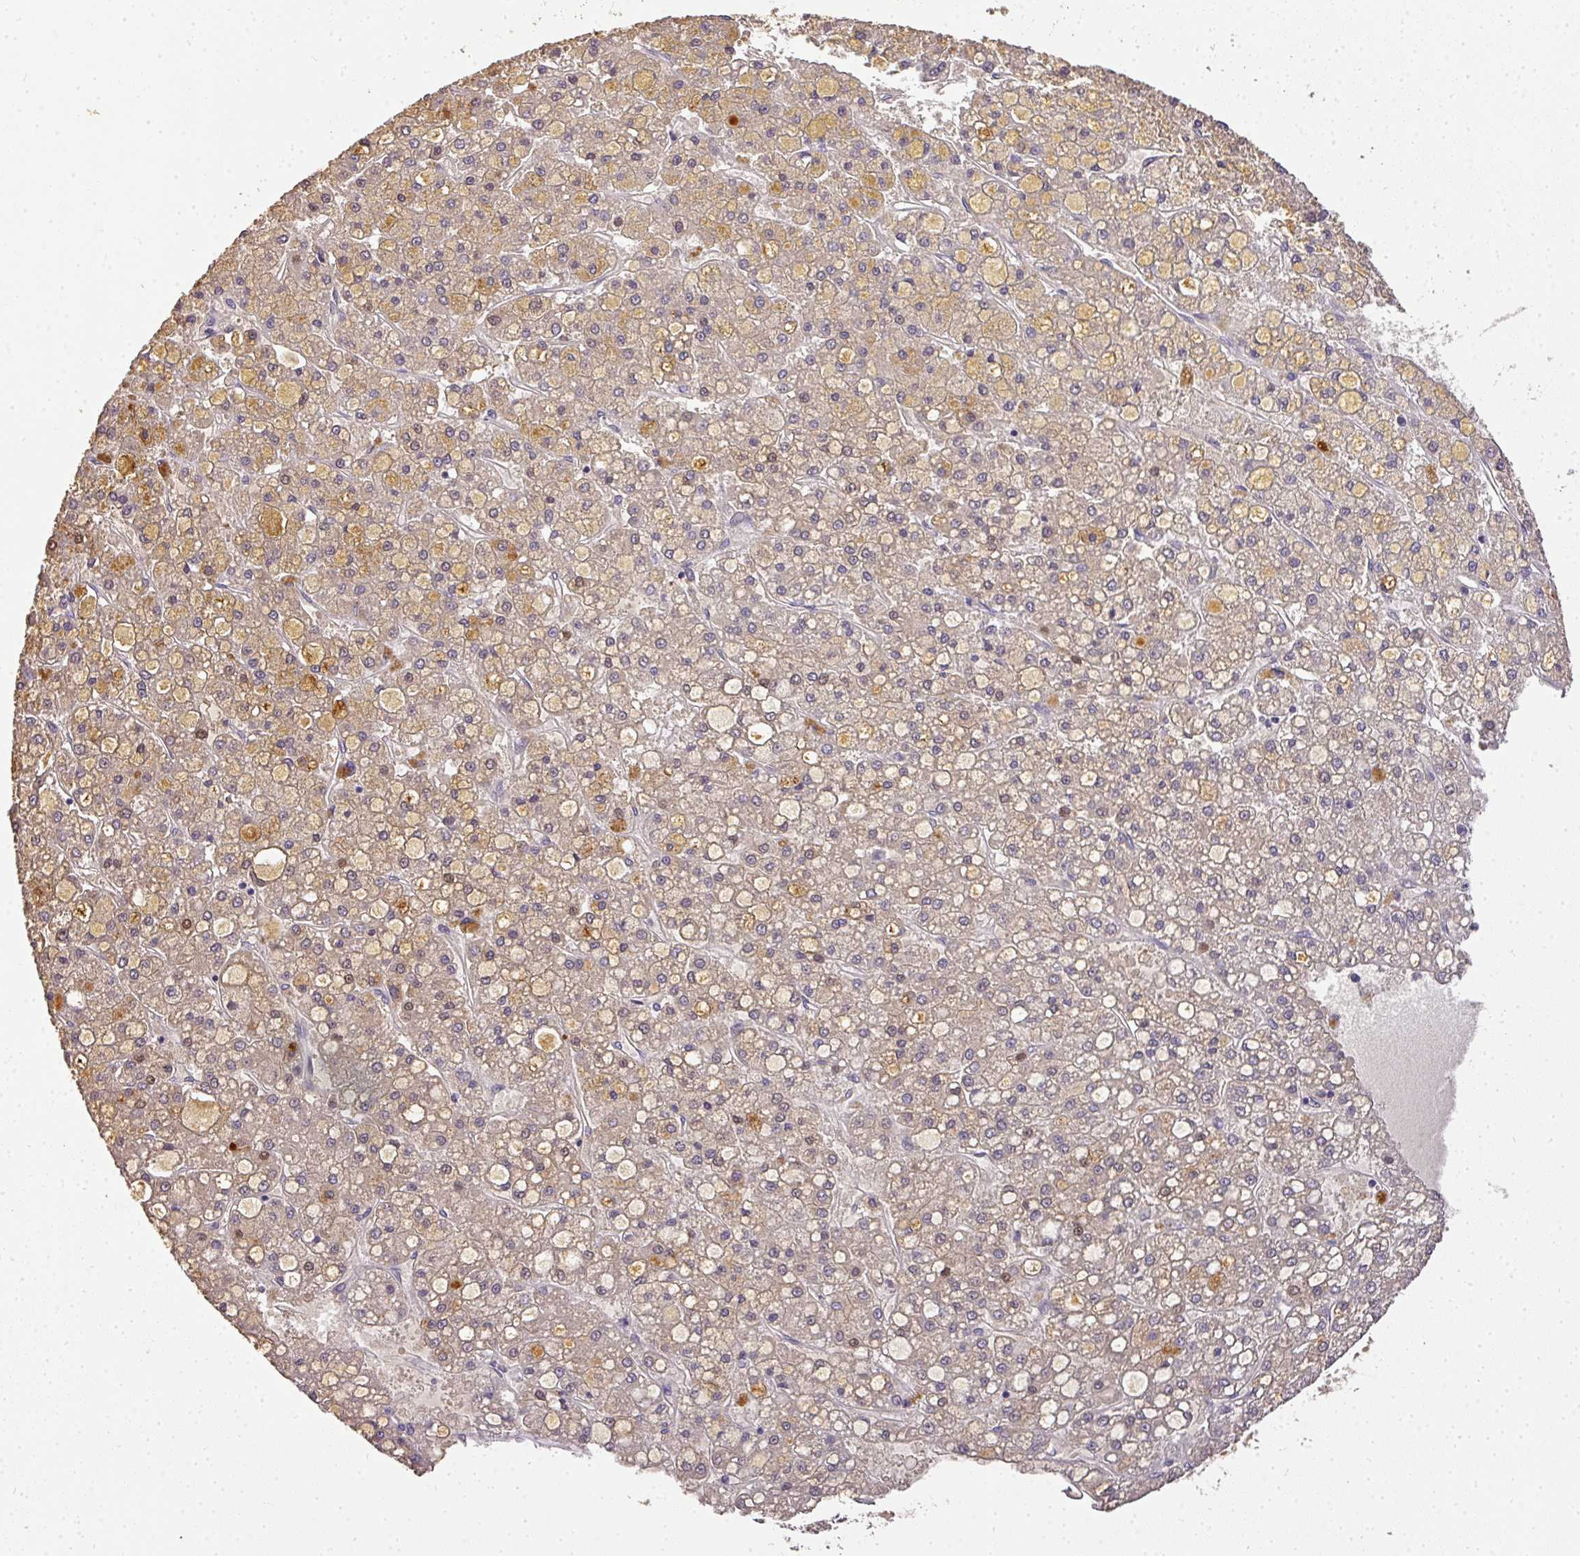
{"staining": {"intensity": "moderate", "quantity": ">75%", "location": "cytoplasmic/membranous"}, "tissue": "liver cancer", "cell_type": "Tumor cells", "image_type": "cancer", "snomed": [{"axis": "morphology", "description": "Carcinoma, Hepatocellular, NOS"}, {"axis": "topography", "description": "Liver"}], "caption": "Tumor cells demonstrate medium levels of moderate cytoplasmic/membranous expression in approximately >75% of cells in liver cancer (hepatocellular carcinoma). The staining was performed using DAB (3,3'-diaminobenzidine), with brown indicating positive protein expression. Nuclei are stained blue with hematoxylin.", "gene": "ADH5", "patient": {"sex": "male", "age": 67}}